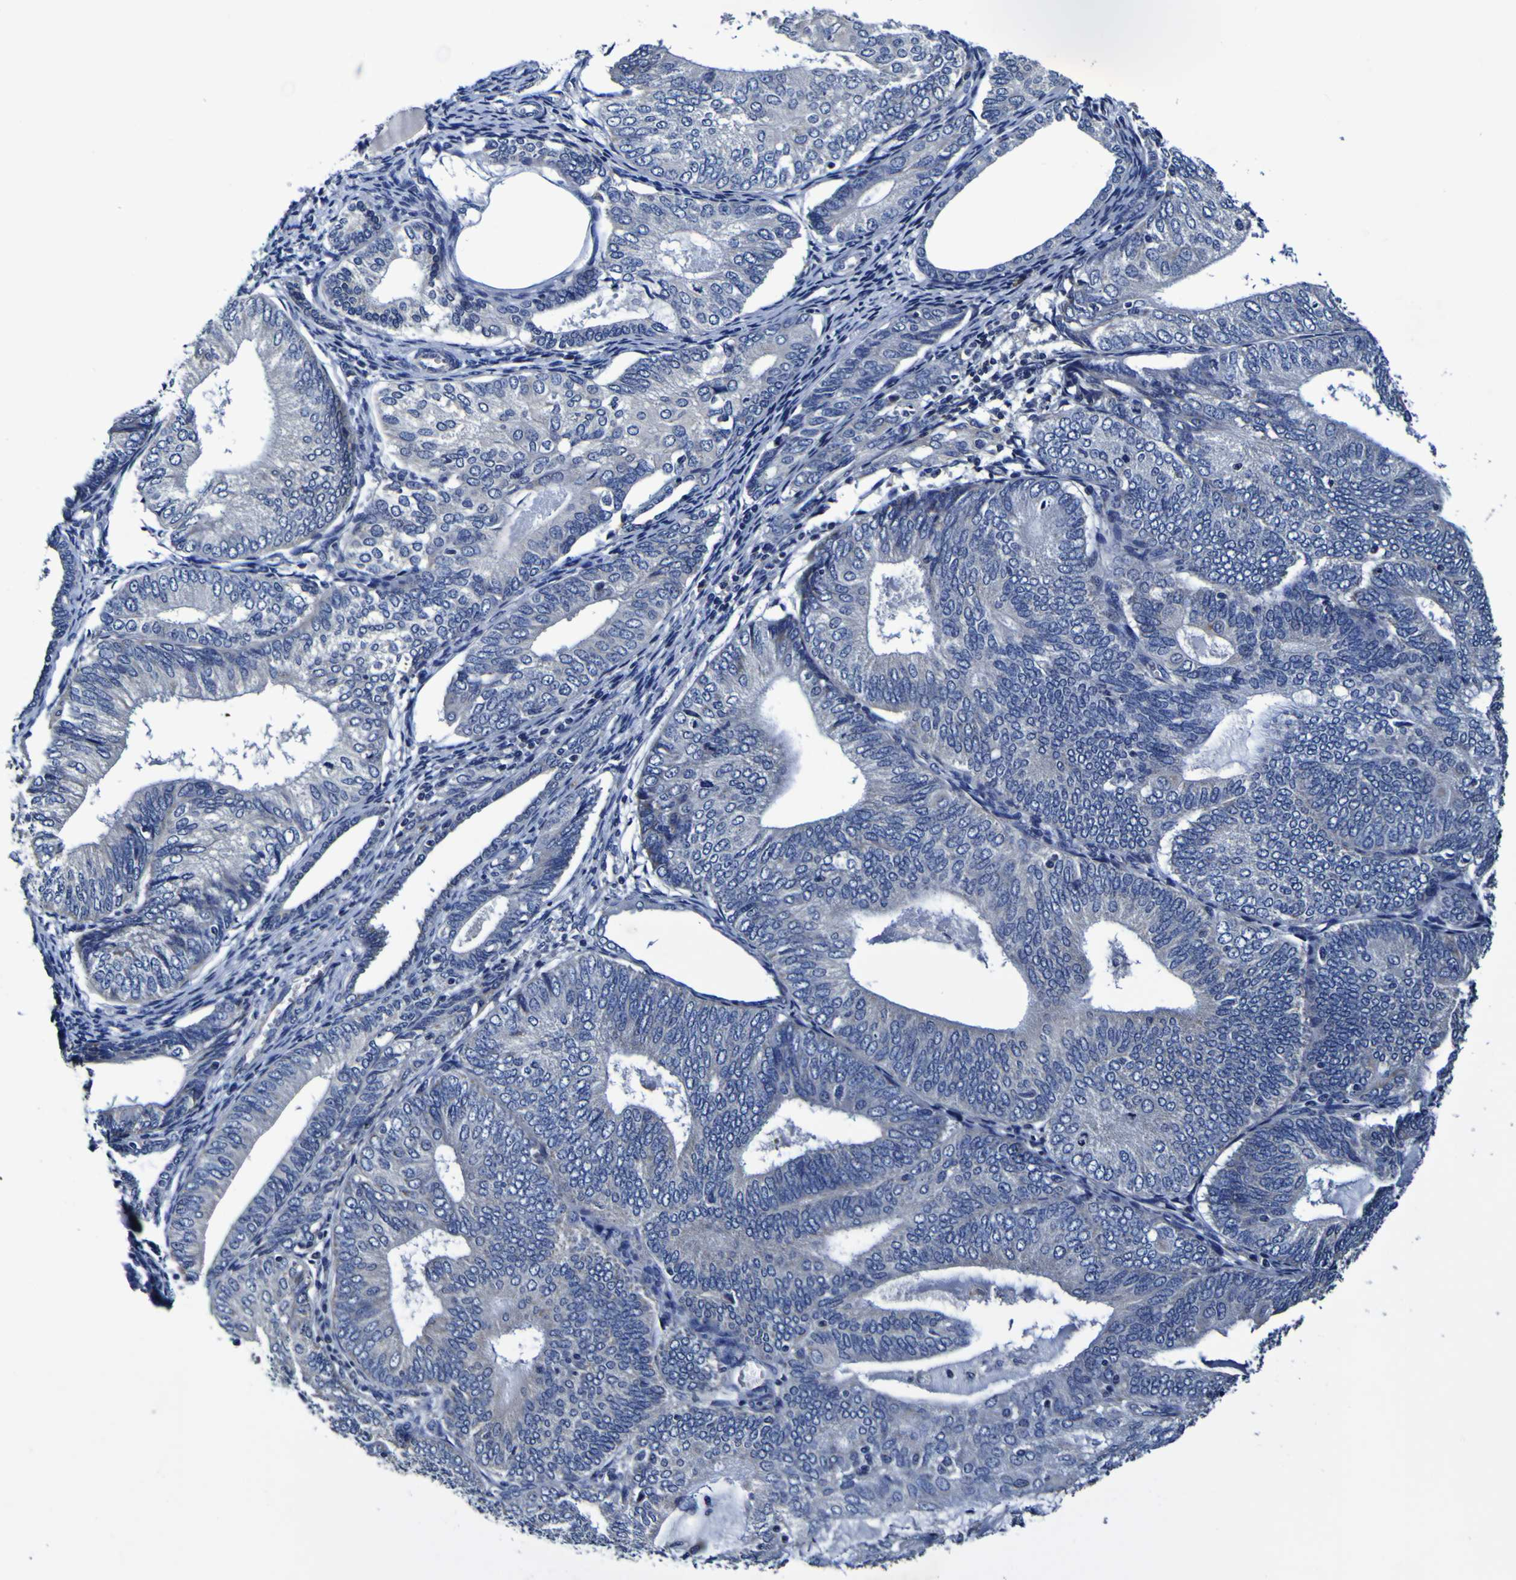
{"staining": {"intensity": "negative", "quantity": "none", "location": "none"}, "tissue": "endometrial cancer", "cell_type": "Tumor cells", "image_type": "cancer", "snomed": [{"axis": "morphology", "description": "Adenocarcinoma, NOS"}, {"axis": "topography", "description": "Endometrium"}], "caption": "There is no significant staining in tumor cells of endometrial cancer (adenocarcinoma). (Brightfield microscopy of DAB immunohistochemistry (IHC) at high magnification).", "gene": "PANK4", "patient": {"sex": "female", "age": 81}}